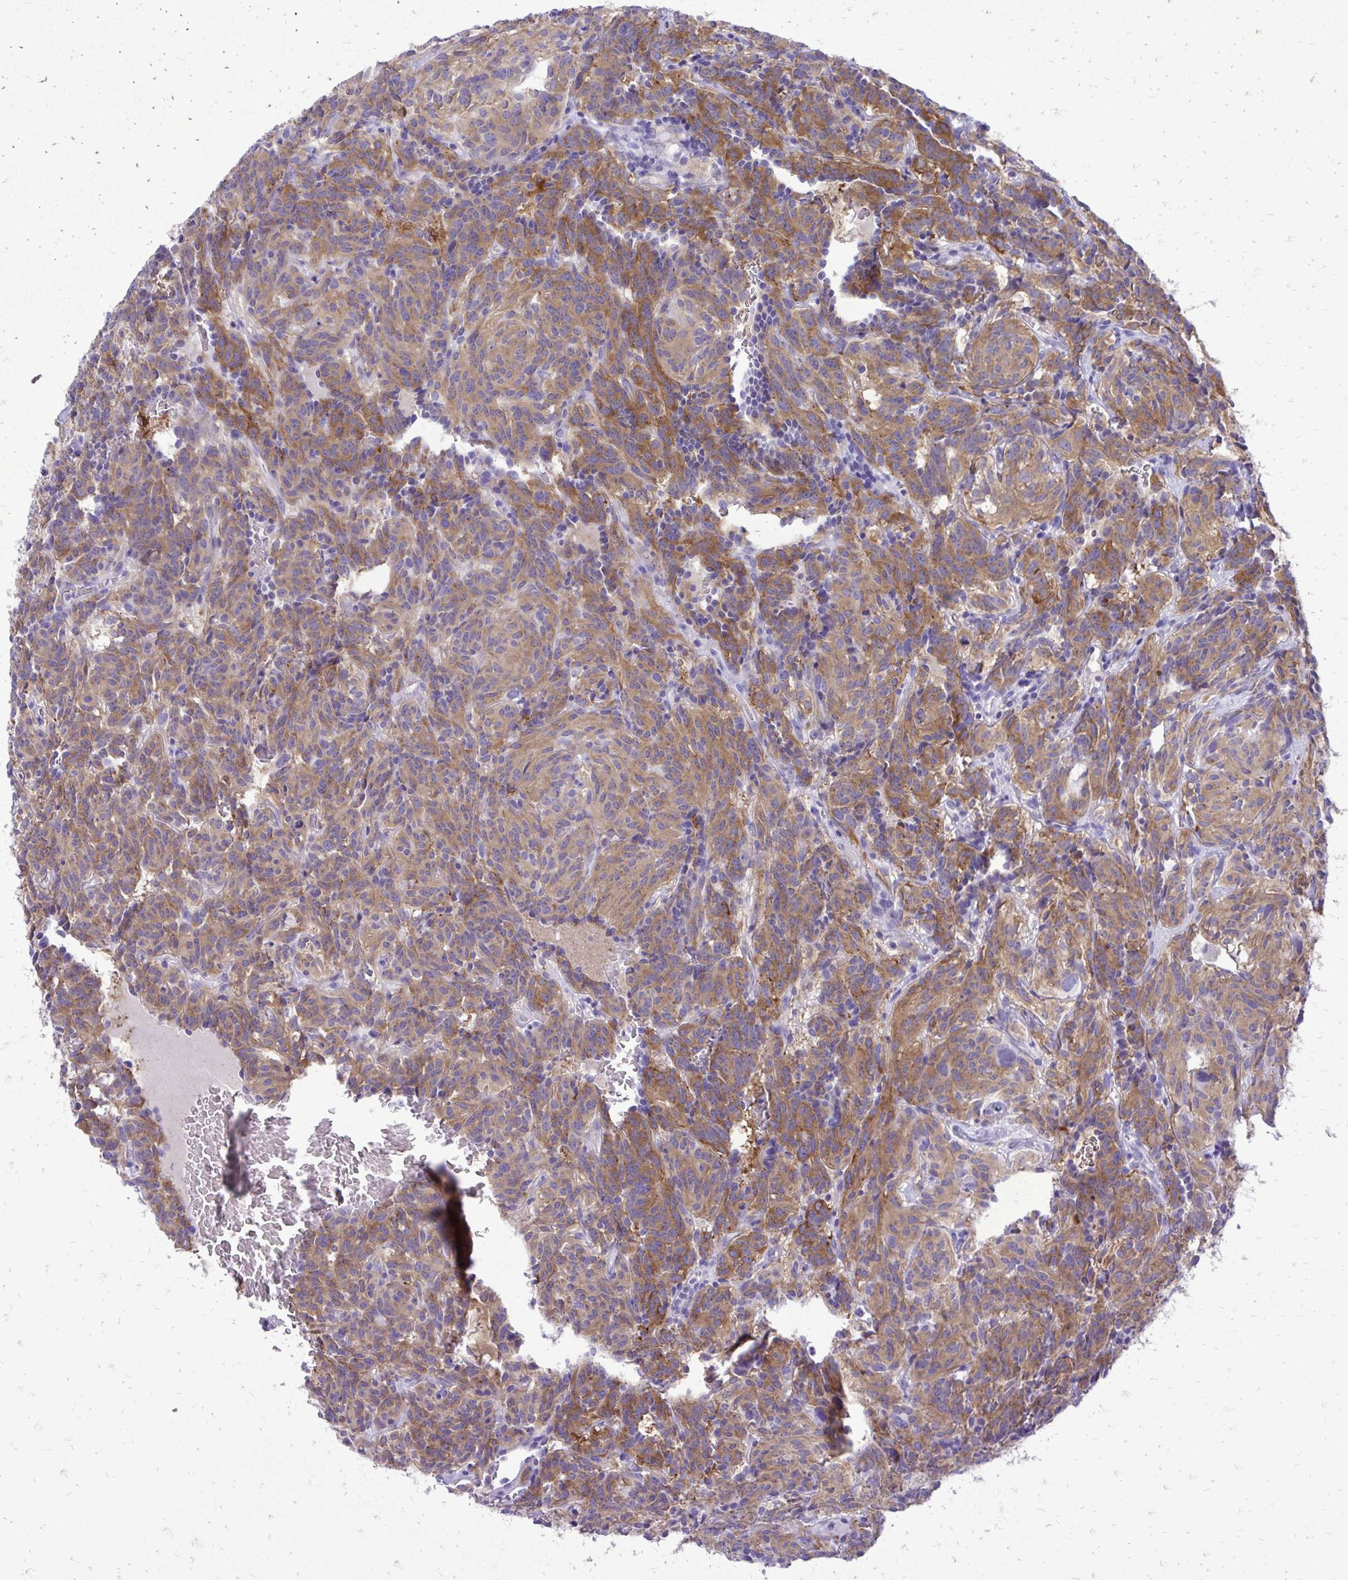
{"staining": {"intensity": "moderate", "quantity": "25%-75%", "location": "cytoplasmic/membranous"}, "tissue": "carcinoid", "cell_type": "Tumor cells", "image_type": "cancer", "snomed": [{"axis": "morphology", "description": "Carcinoid, malignant, NOS"}, {"axis": "topography", "description": "Lung"}], "caption": "Tumor cells reveal medium levels of moderate cytoplasmic/membranous positivity in approximately 25%-75% of cells in carcinoid. Immunohistochemistry (ihc) stains the protein of interest in brown and the nuclei are stained blue.", "gene": "PELI3", "patient": {"sex": "female", "age": 61}}